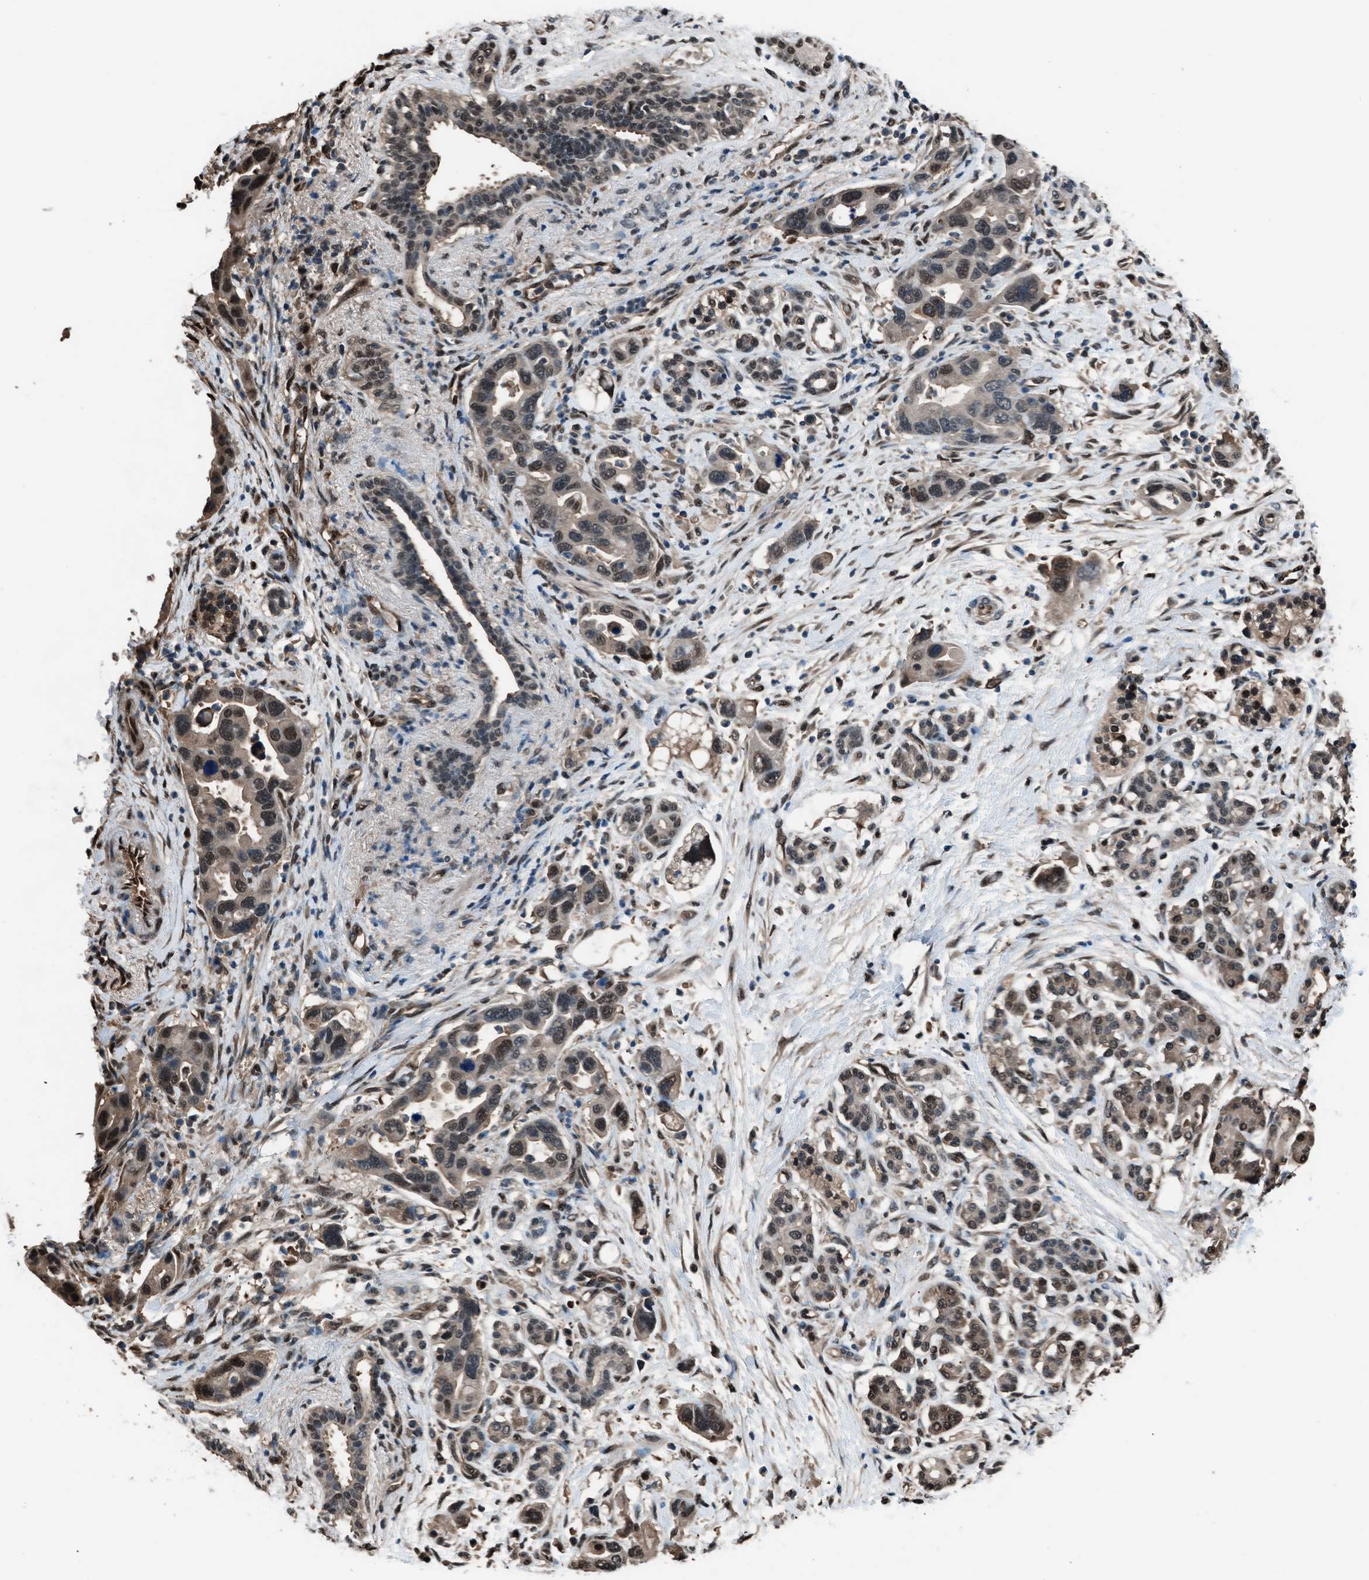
{"staining": {"intensity": "moderate", "quantity": "25%-75%", "location": "nuclear"}, "tissue": "pancreatic cancer", "cell_type": "Tumor cells", "image_type": "cancer", "snomed": [{"axis": "morphology", "description": "Normal tissue, NOS"}, {"axis": "morphology", "description": "Adenocarcinoma, NOS"}, {"axis": "topography", "description": "Pancreas"}], "caption": "Immunohistochemical staining of pancreatic cancer shows moderate nuclear protein staining in approximately 25%-75% of tumor cells. The staining is performed using DAB (3,3'-diaminobenzidine) brown chromogen to label protein expression. The nuclei are counter-stained blue using hematoxylin.", "gene": "YWHAG", "patient": {"sex": "female", "age": 71}}